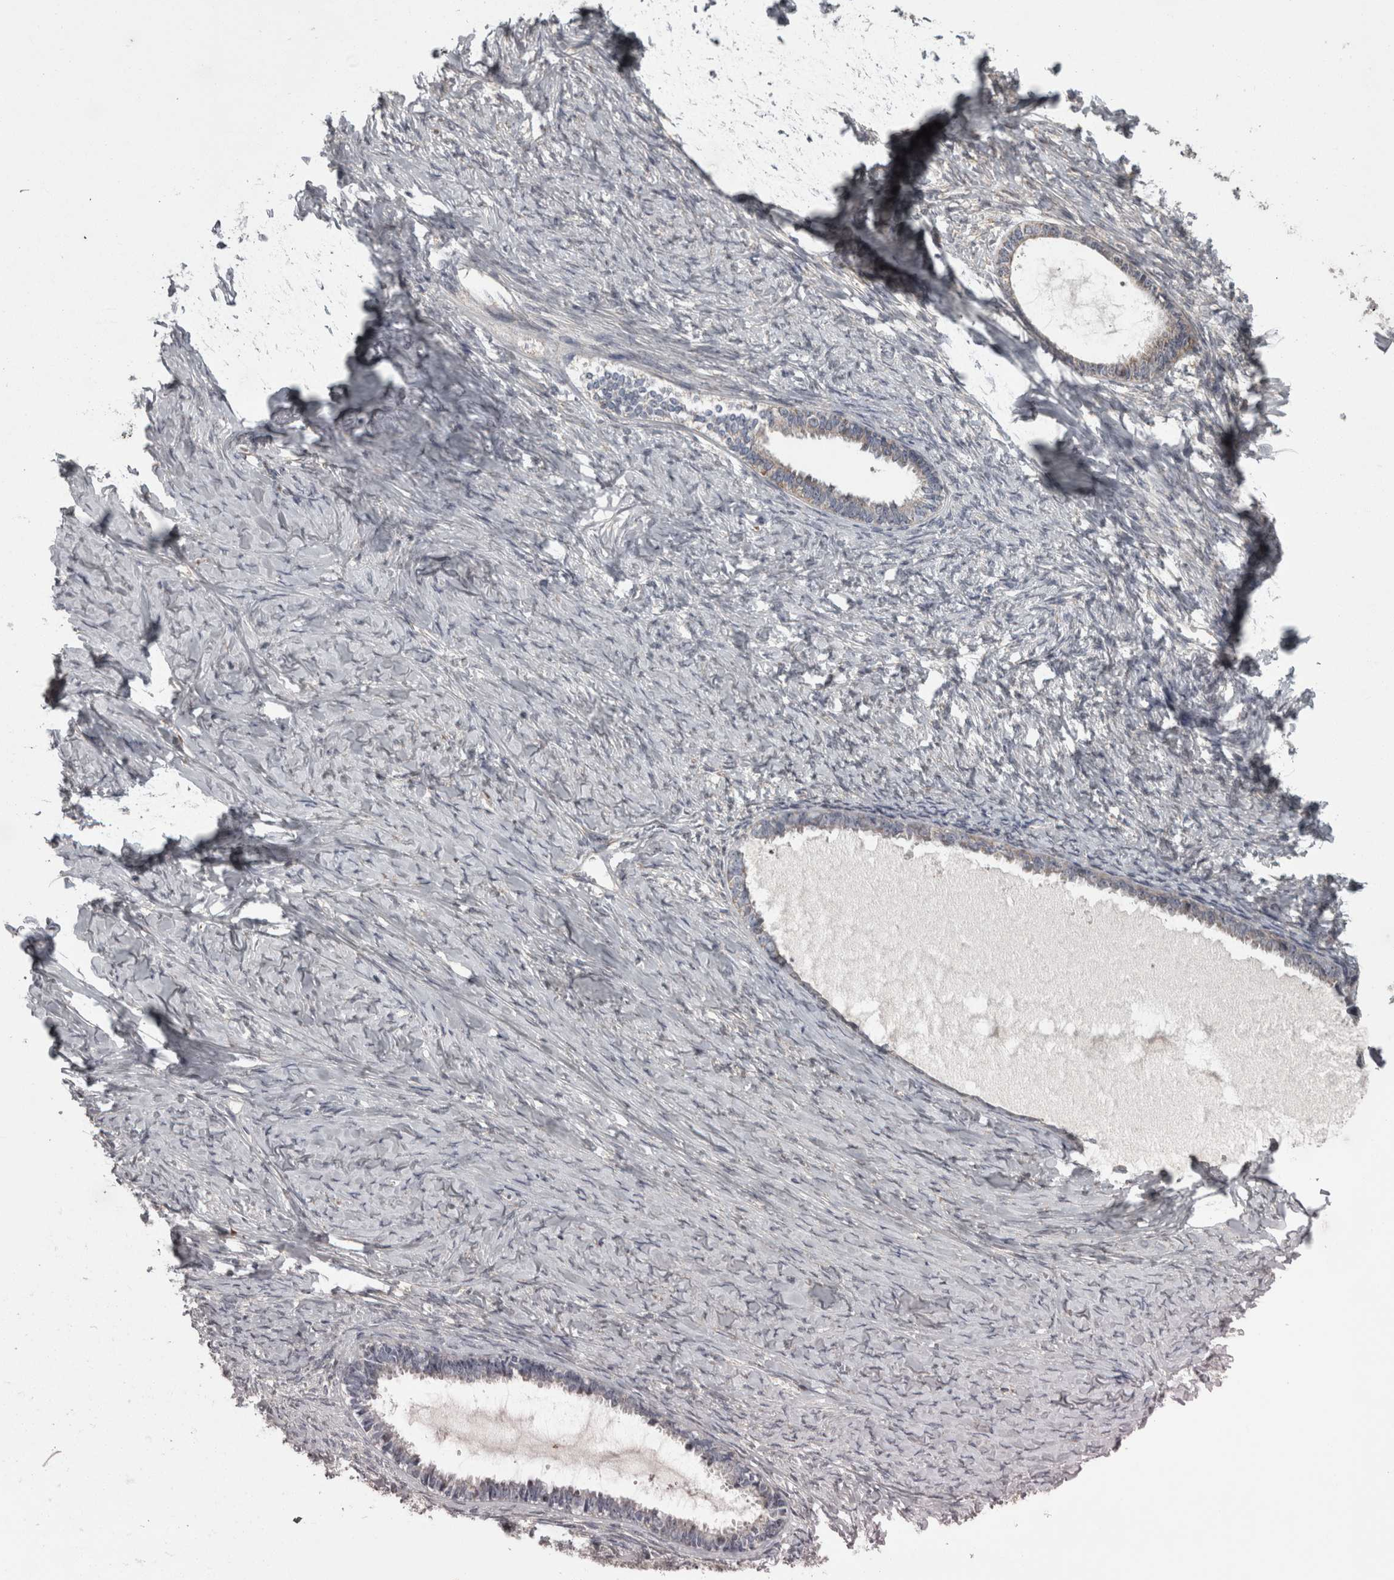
{"staining": {"intensity": "negative", "quantity": "none", "location": "none"}, "tissue": "ovarian cancer", "cell_type": "Tumor cells", "image_type": "cancer", "snomed": [{"axis": "morphology", "description": "Cystadenocarcinoma, serous, NOS"}, {"axis": "topography", "description": "Ovary"}], "caption": "DAB (3,3'-diaminobenzidine) immunohistochemical staining of human ovarian cancer (serous cystadenocarcinoma) reveals no significant staining in tumor cells.", "gene": "DBT", "patient": {"sex": "female", "age": 79}}